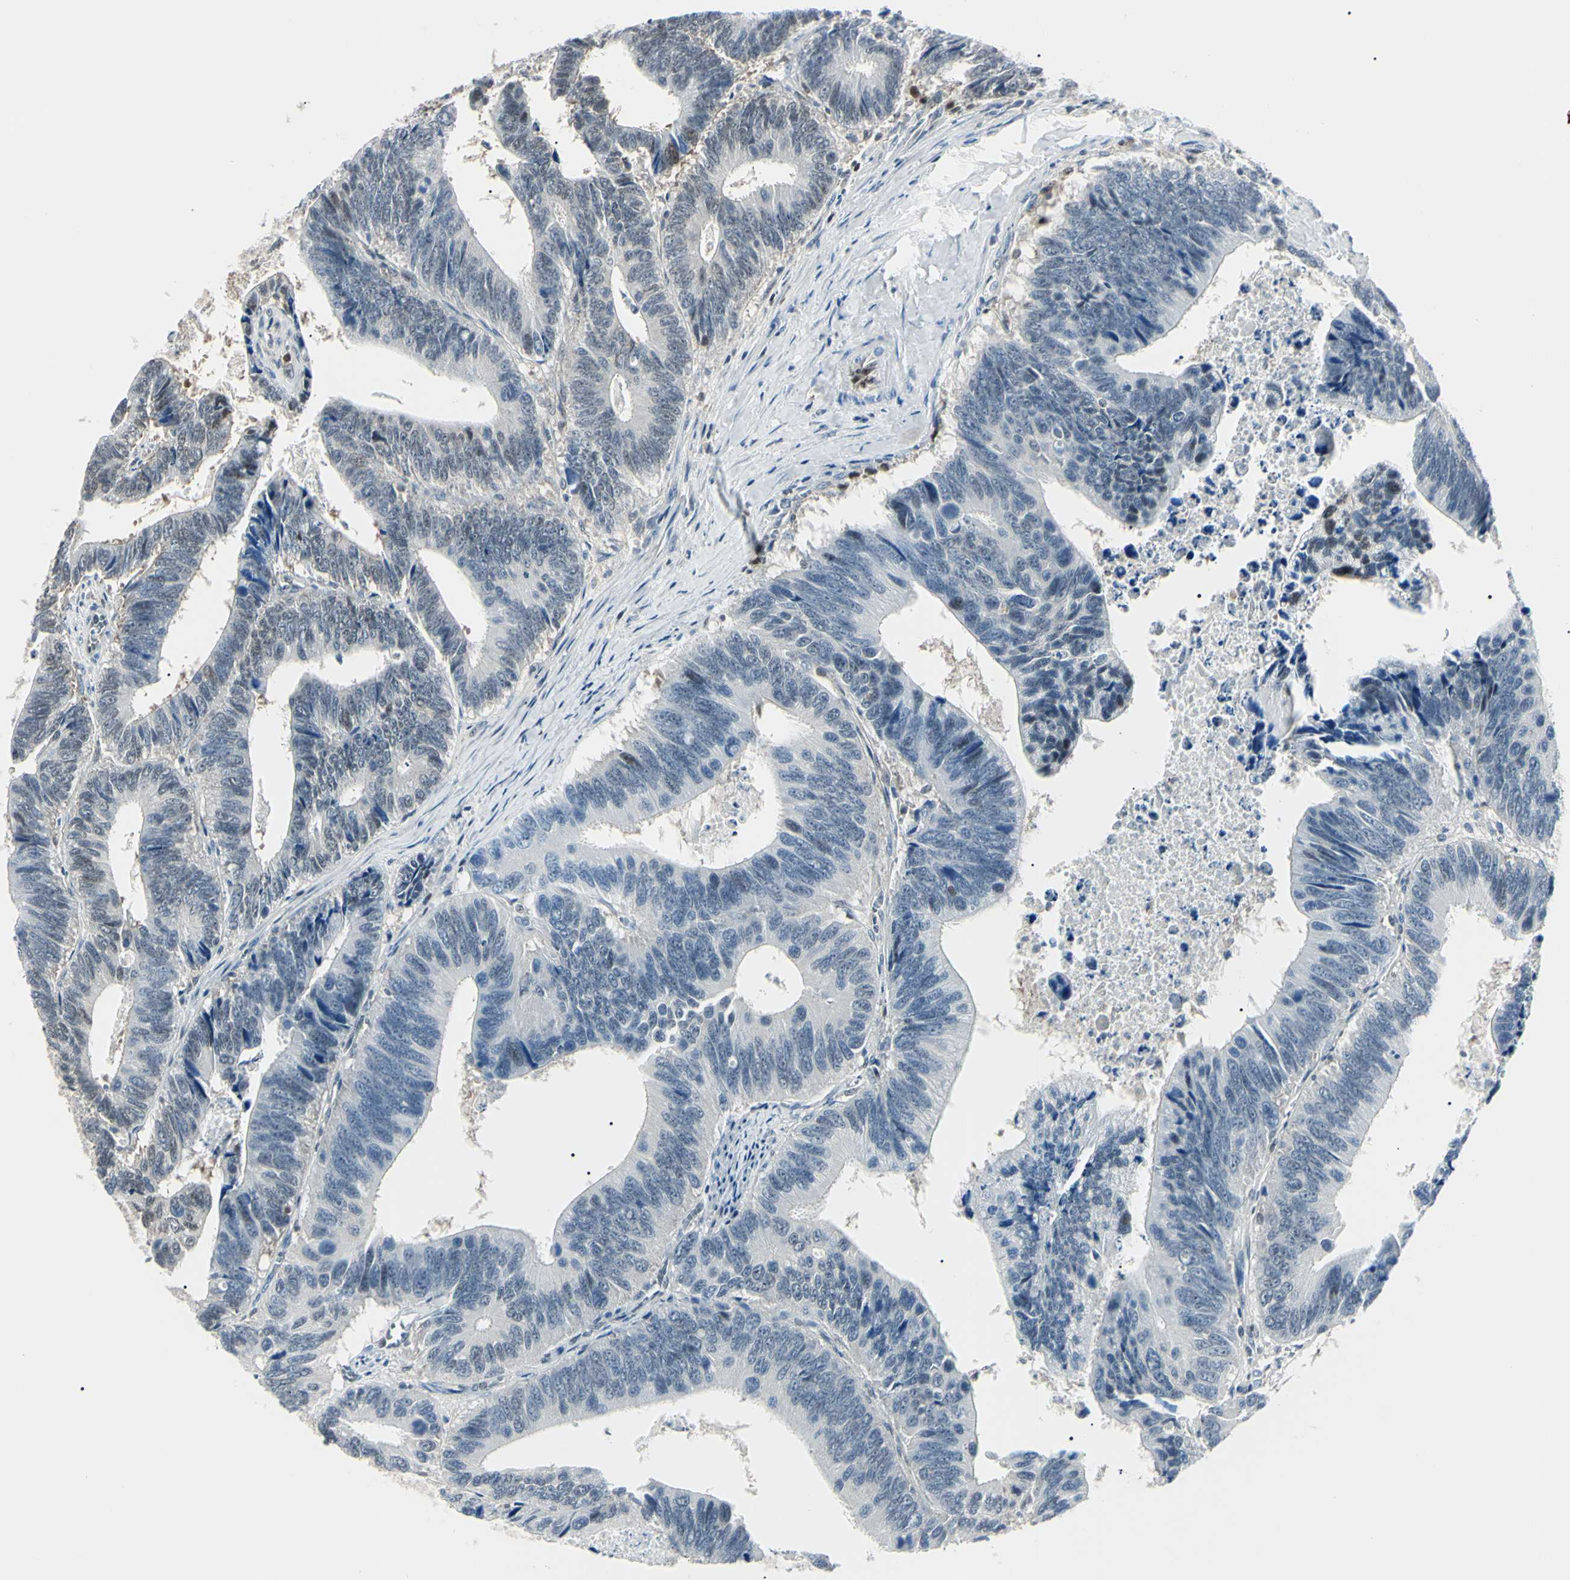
{"staining": {"intensity": "negative", "quantity": "none", "location": "none"}, "tissue": "colorectal cancer", "cell_type": "Tumor cells", "image_type": "cancer", "snomed": [{"axis": "morphology", "description": "Adenocarcinoma, NOS"}, {"axis": "topography", "description": "Colon"}], "caption": "Micrograph shows no protein positivity in tumor cells of adenocarcinoma (colorectal) tissue.", "gene": "PGK1", "patient": {"sex": "male", "age": 72}}